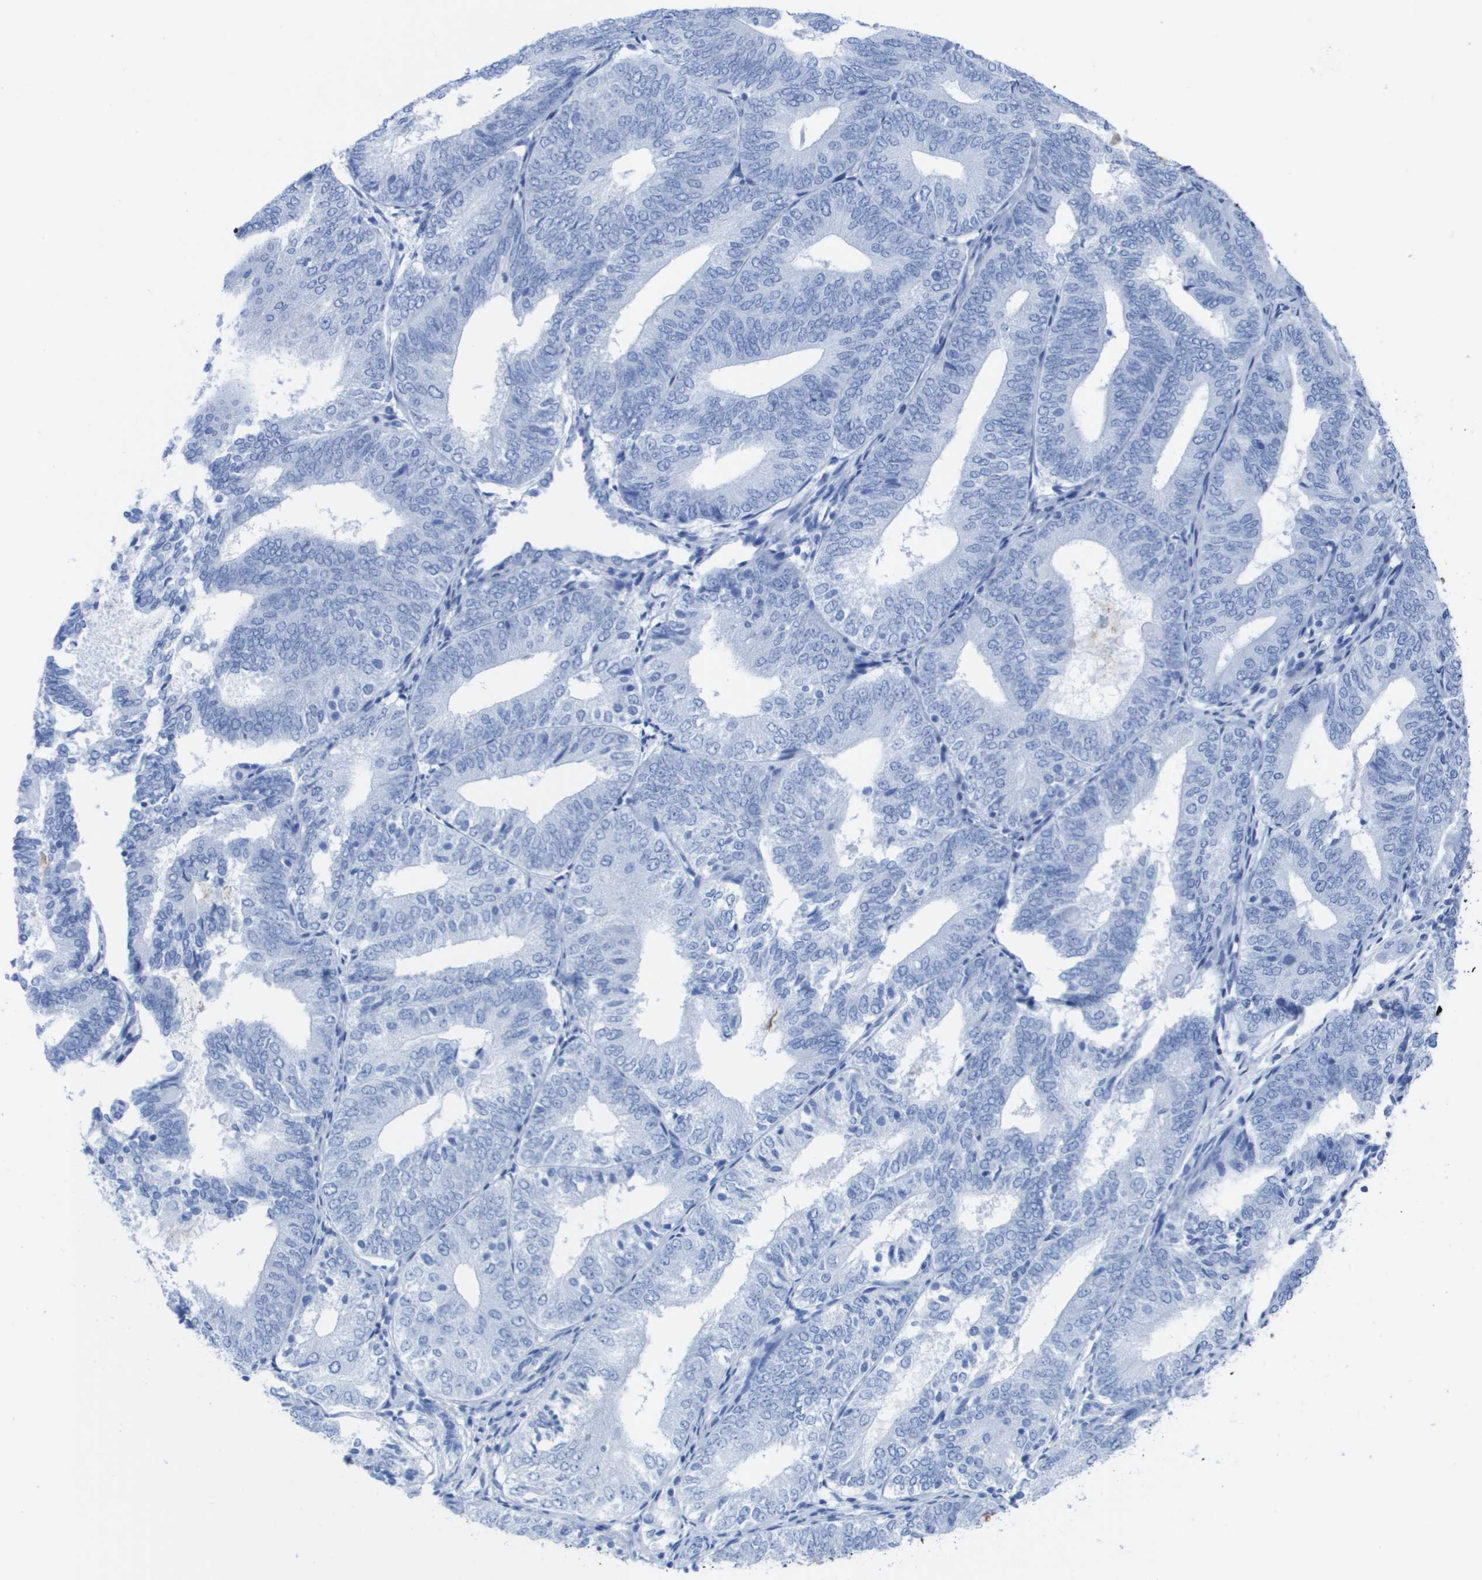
{"staining": {"intensity": "negative", "quantity": "none", "location": "none"}, "tissue": "endometrial cancer", "cell_type": "Tumor cells", "image_type": "cancer", "snomed": [{"axis": "morphology", "description": "Adenocarcinoma, NOS"}, {"axis": "topography", "description": "Endometrium"}], "caption": "The histopathology image demonstrates no significant expression in tumor cells of adenocarcinoma (endometrial). The staining was performed using DAB (3,3'-diaminobenzidine) to visualize the protein expression in brown, while the nuclei were stained in blue with hematoxylin (Magnification: 20x).", "gene": "KCNA3", "patient": {"sex": "female", "age": 81}}